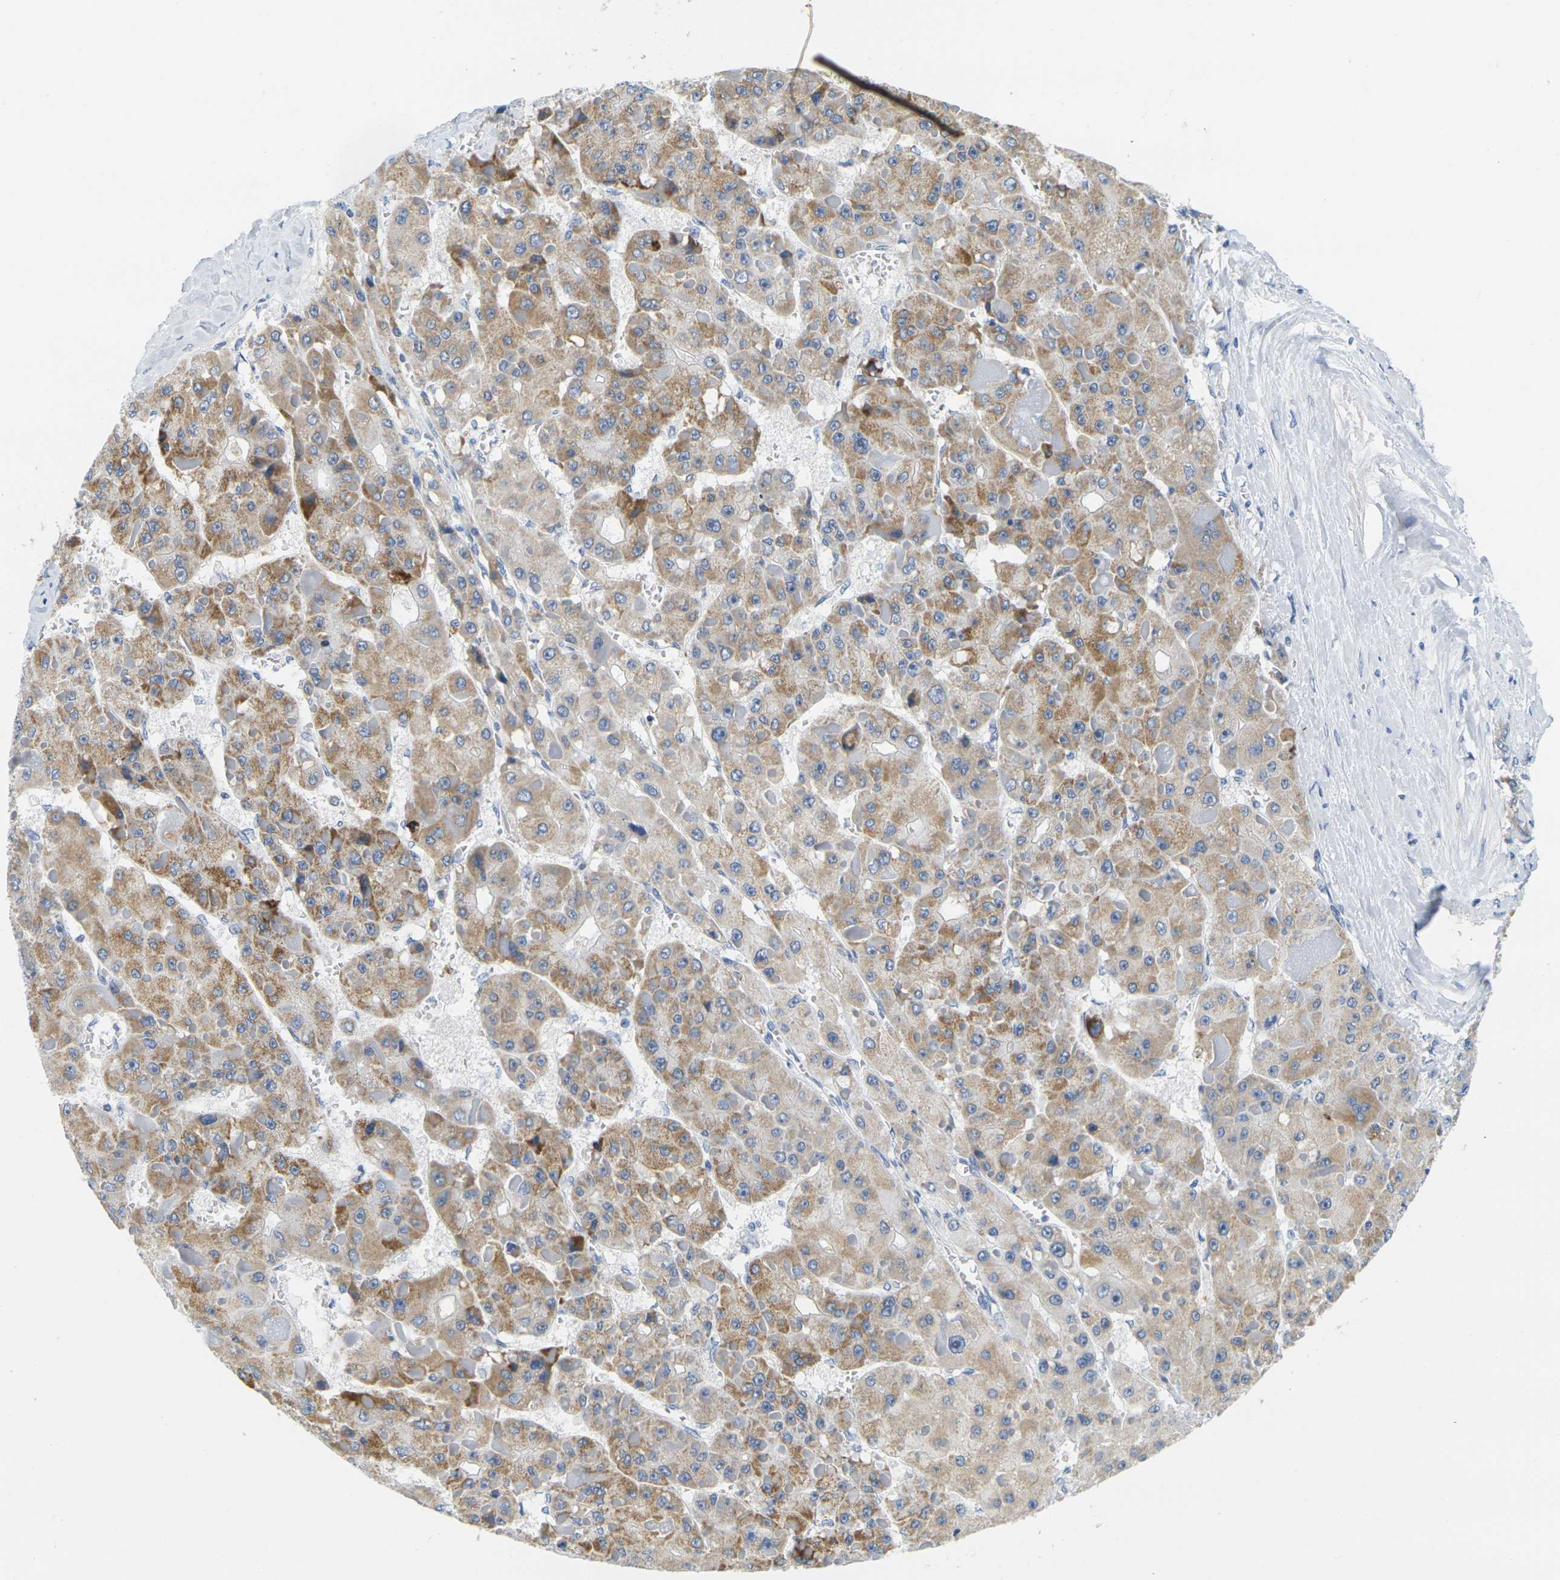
{"staining": {"intensity": "moderate", "quantity": ">75%", "location": "cytoplasmic/membranous"}, "tissue": "liver cancer", "cell_type": "Tumor cells", "image_type": "cancer", "snomed": [{"axis": "morphology", "description": "Carcinoma, Hepatocellular, NOS"}, {"axis": "topography", "description": "Liver"}], "caption": "The image reveals immunohistochemical staining of hepatocellular carcinoma (liver). There is moderate cytoplasmic/membranous positivity is present in approximately >75% of tumor cells.", "gene": "KLK5", "patient": {"sex": "female", "age": 73}}